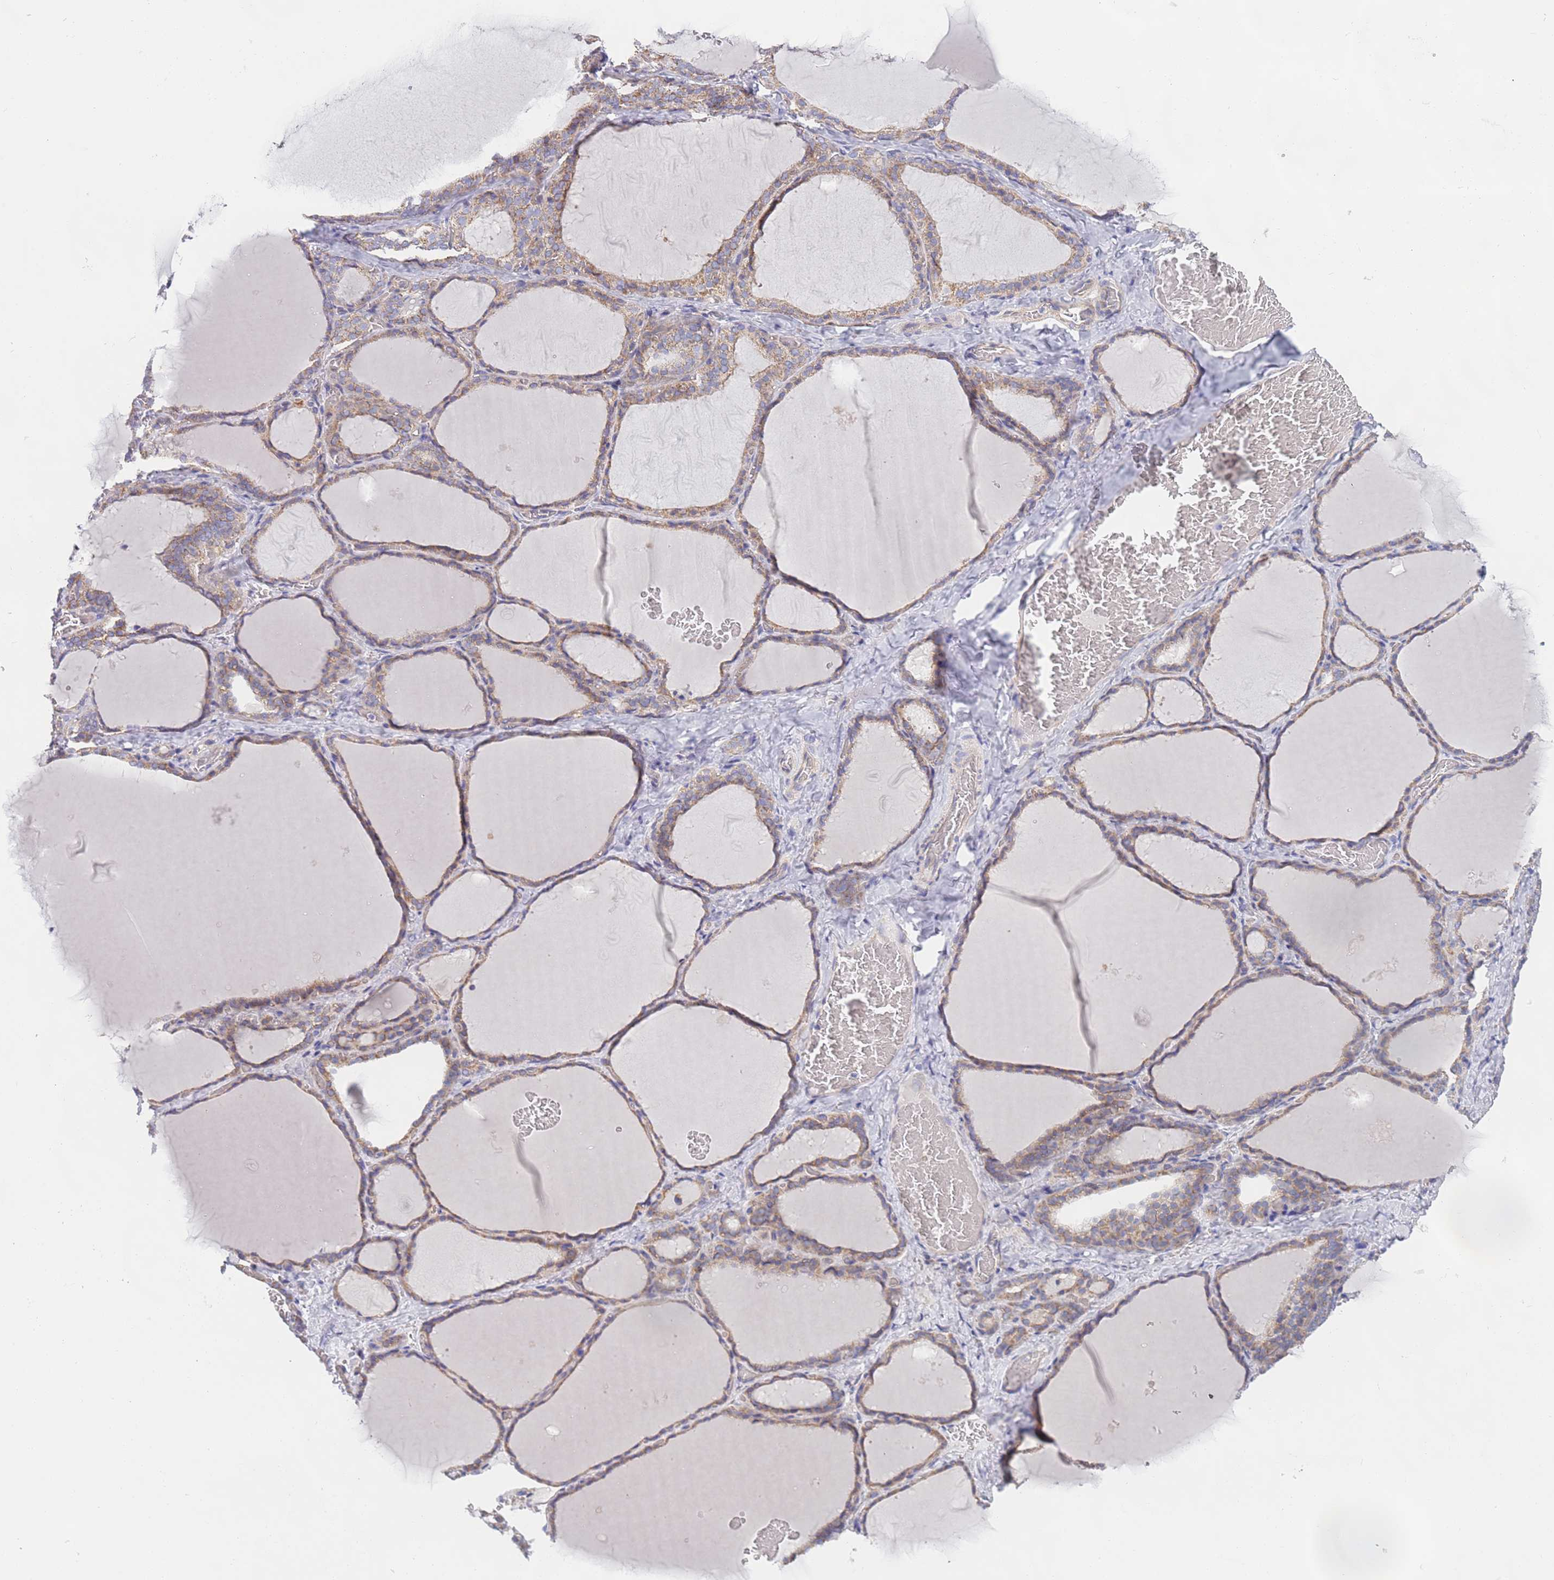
{"staining": {"intensity": "moderate", "quantity": ">75%", "location": "cytoplasmic/membranous"}, "tissue": "thyroid gland", "cell_type": "Glandular cells", "image_type": "normal", "snomed": [{"axis": "morphology", "description": "Normal tissue, NOS"}, {"axis": "topography", "description": "Thyroid gland"}], "caption": "Thyroid gland stained with a brown dye reveals moderate cytoplasmic/membranous positive expression in approximately >75% of glandular cells.", "gene": "PWWP3A", "patient": {"sex": "female", "age": 39}}